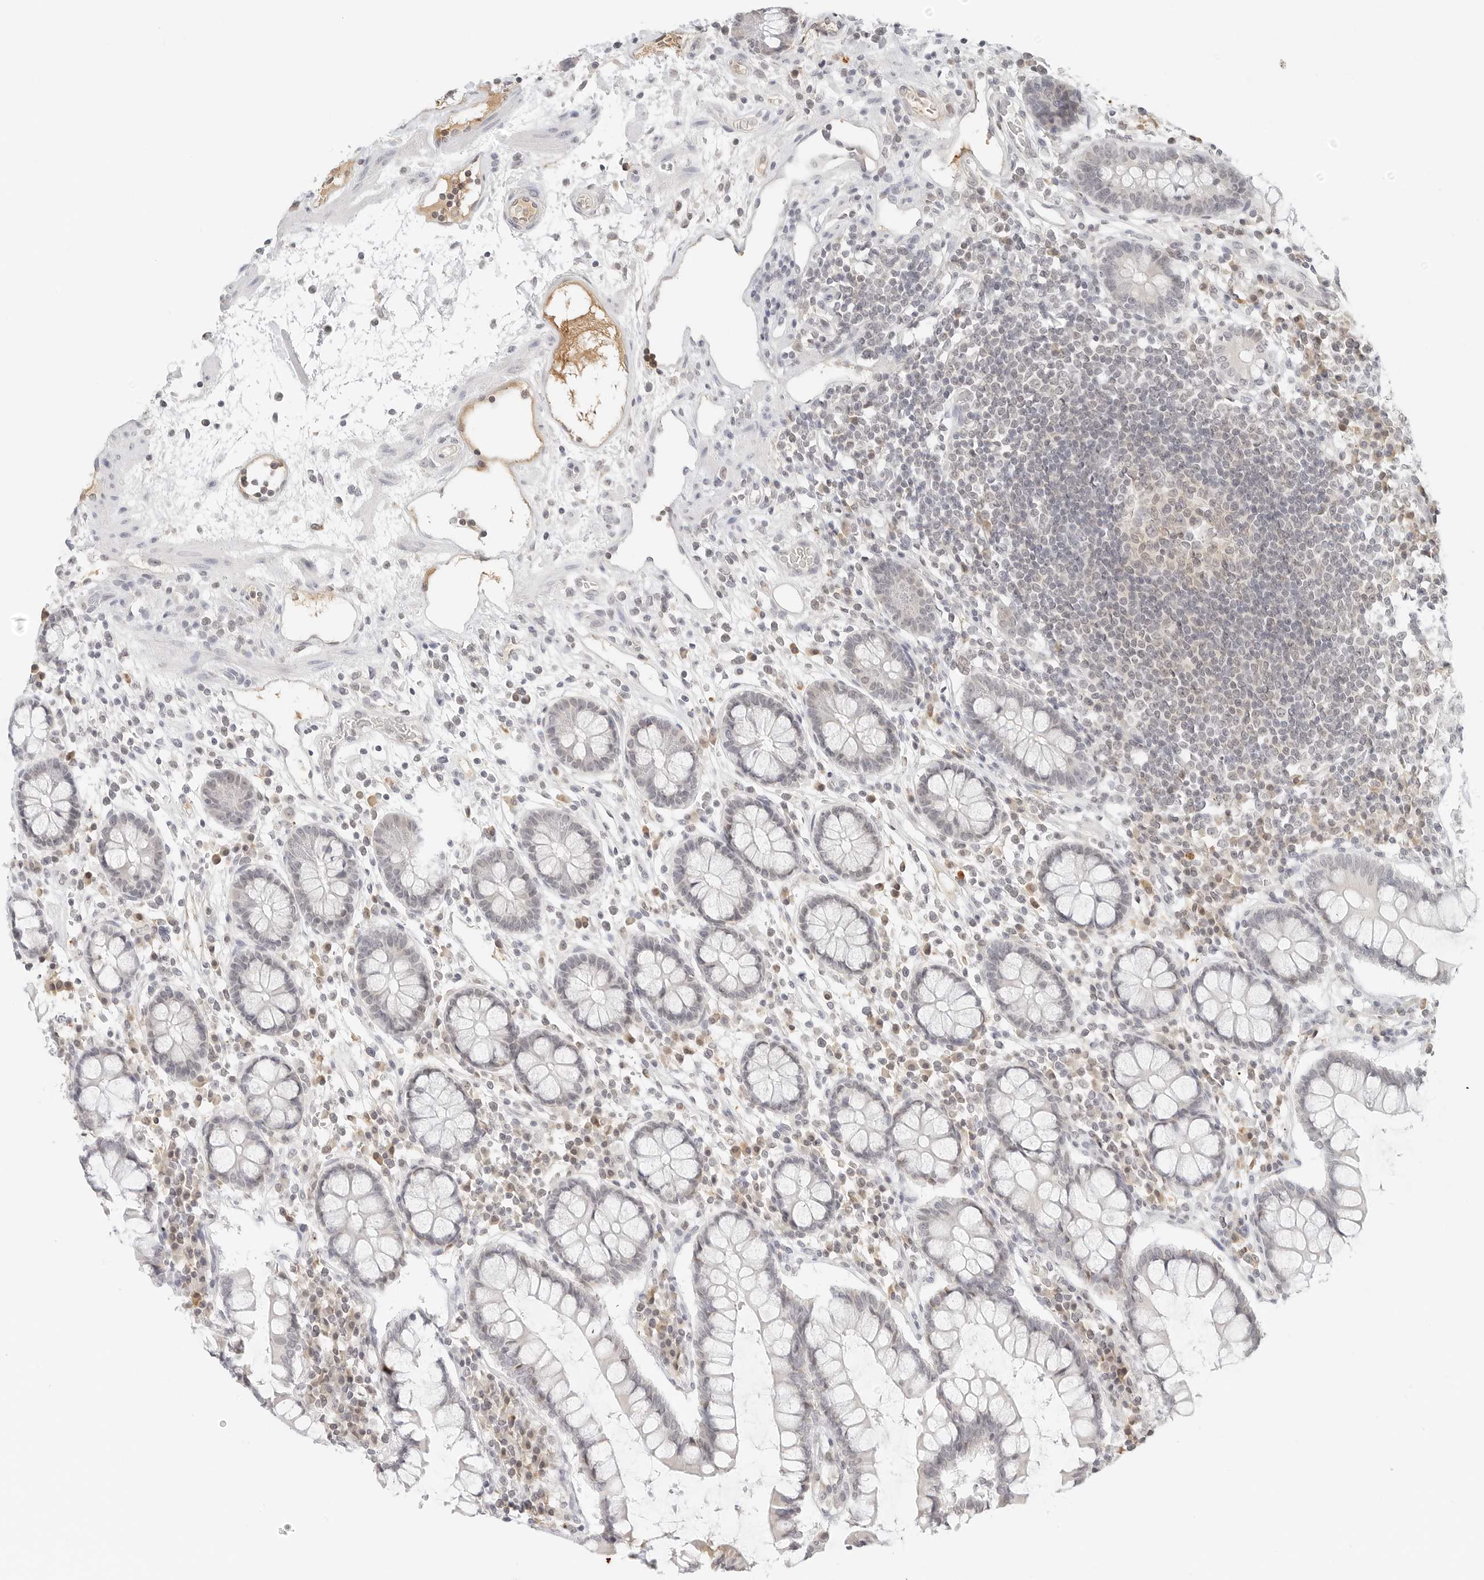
{"staining": {"intensity": "negative", "quantity": "none", "location": "none"}, "tissue": "colon", "cell_type": "Endothelial cells", "image_type": "normal", "snomed": [{"axis": "morphology", "description": "Normal tissue, NOS"}, {"axis": "topography", "description": "Colon"}], "caption": "Colon stained for a protein using immunohistochemistry displays no staining endothelial cells.", "gene": "NEO1", "patient": {"sex": "female", "age": 79}}